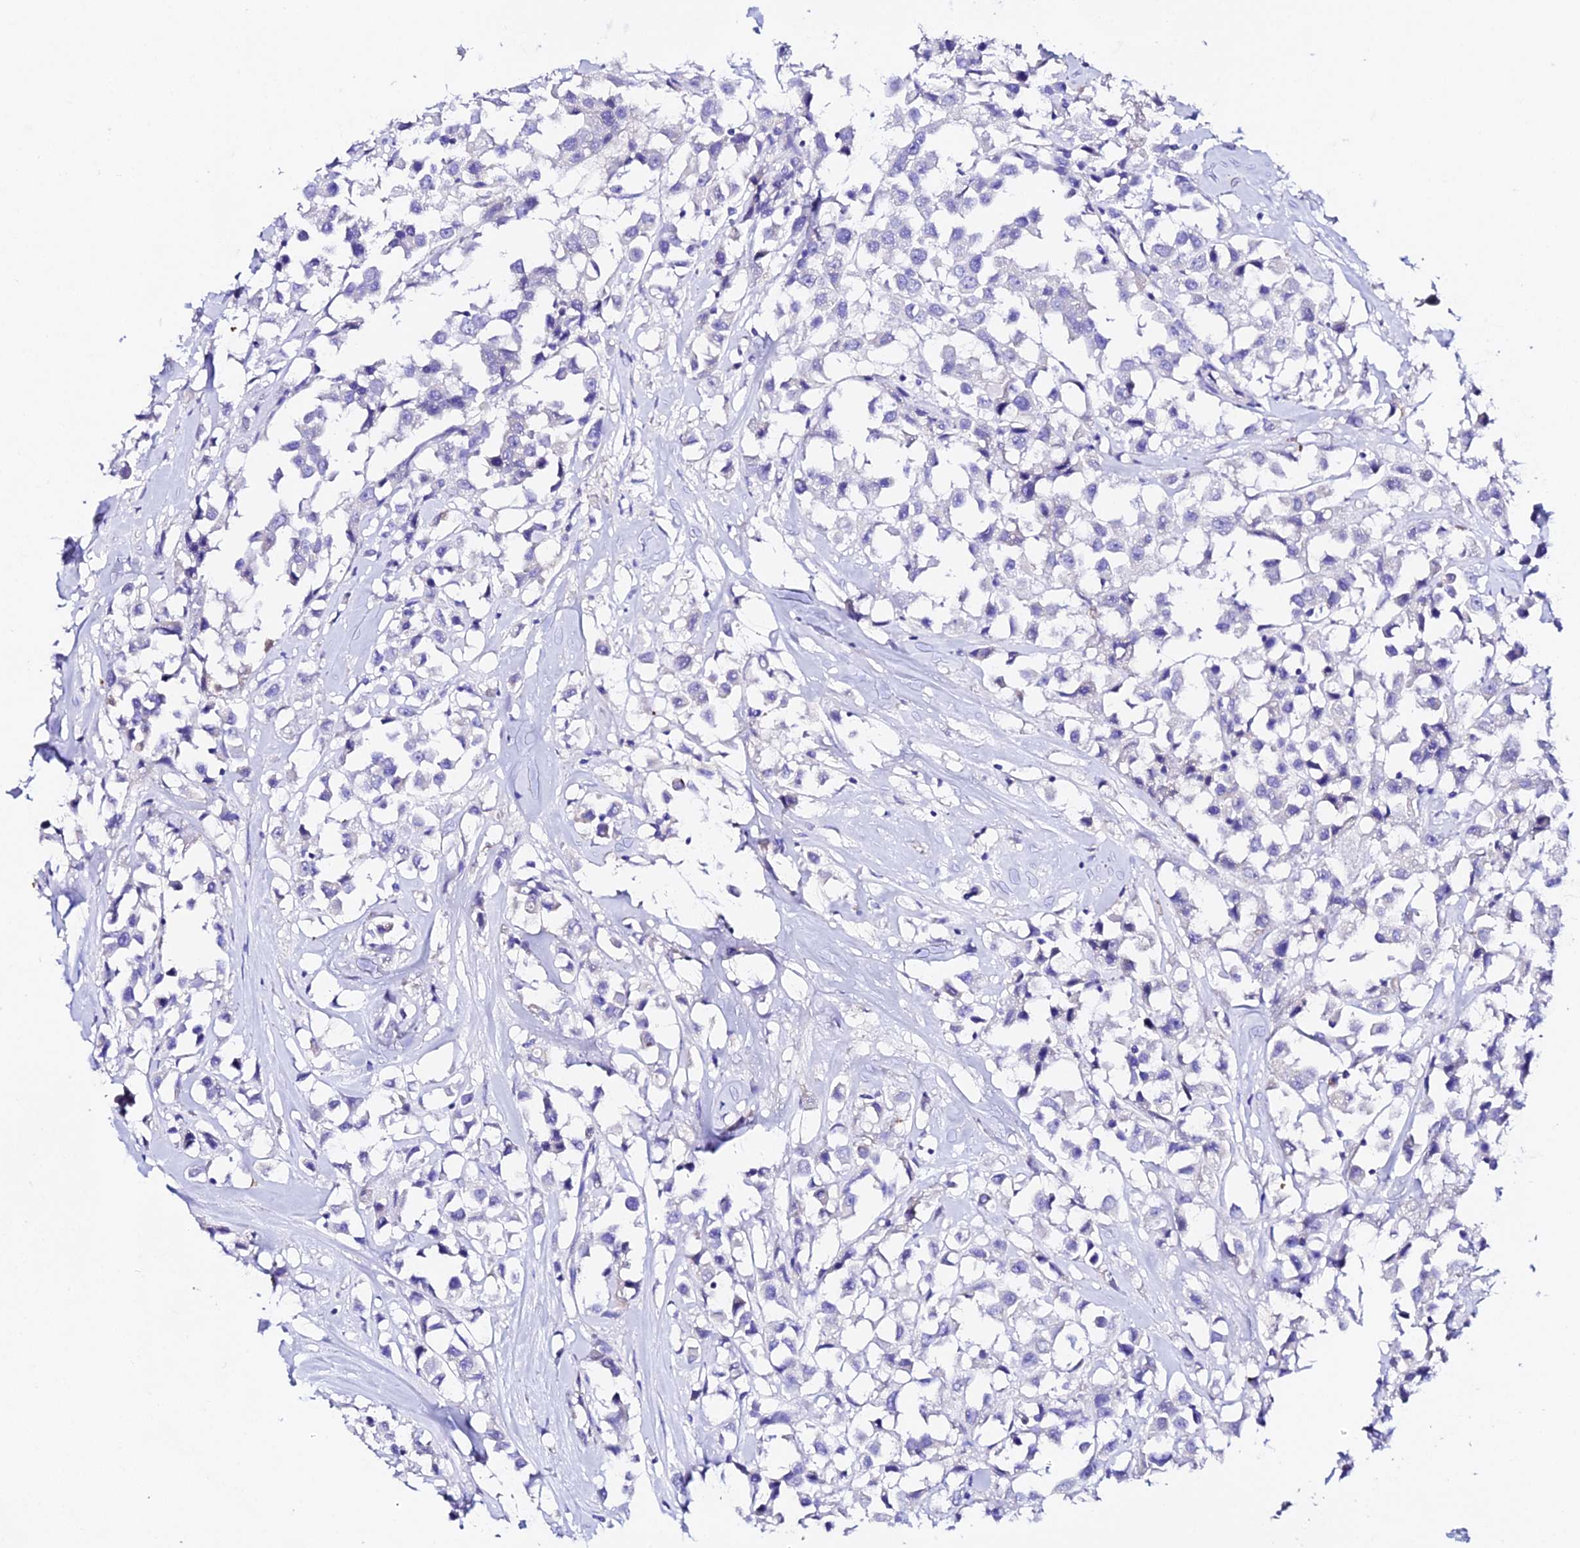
{"staining": {"intensity": "negative", "quantity": "none", "location": "none"}, "tissue": "breast cancer", "cell_type": "Tumor cells", "image_type": "cancer", "snomed": [{"axis": "morphology", "description": "Duct carcinoma"}, {"axis": "topography", "description": "Breast"}], "caption": "This is an immunohistochemistry histopathology image of breast cancer. There is no expression in tumor cells.", "gene": "TMEM117", "patient": {"sex": "female", "age": 61}}